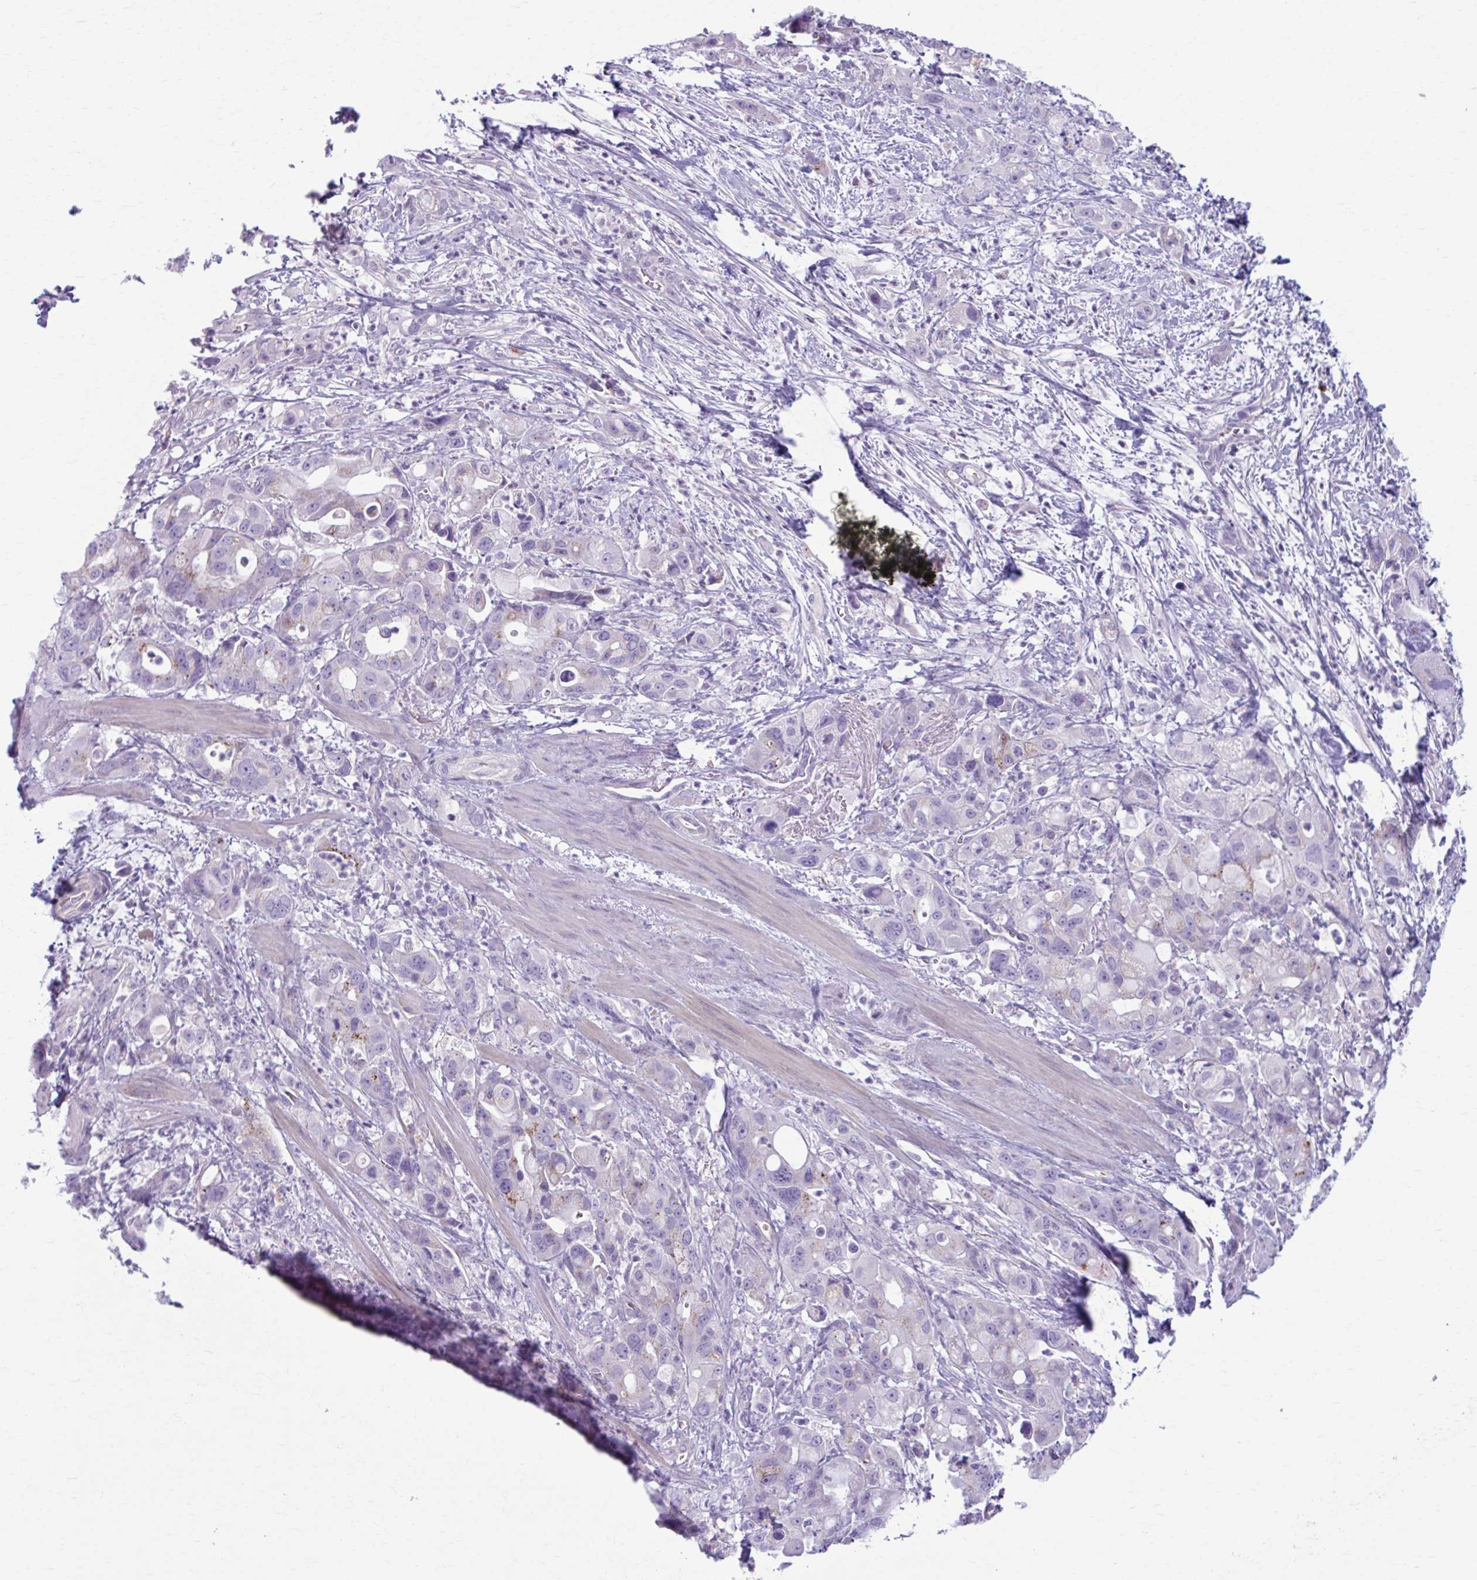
{"staining": {"intensity": "moderate", "quantity": "<25%", "location": "cytoplasmic/membranous"}, "tissue": "pancreatic cancer", "cell_type": "Tumor cells", "image_type": "cancer", "snomed": [{"axis": "morphology", "description": "Adenocarcinoma, NOS"}, {"axis": "topography", "description": "Pancreas"}], "caption": "Tumor cells demonstrate low levels of moderate cytoplasmic/membranous positivity in about <25% of cells in adenocarcinoma (pancreatic).", "gene": "C12orf71", "patient": {"sex": "male", "age": 68}}